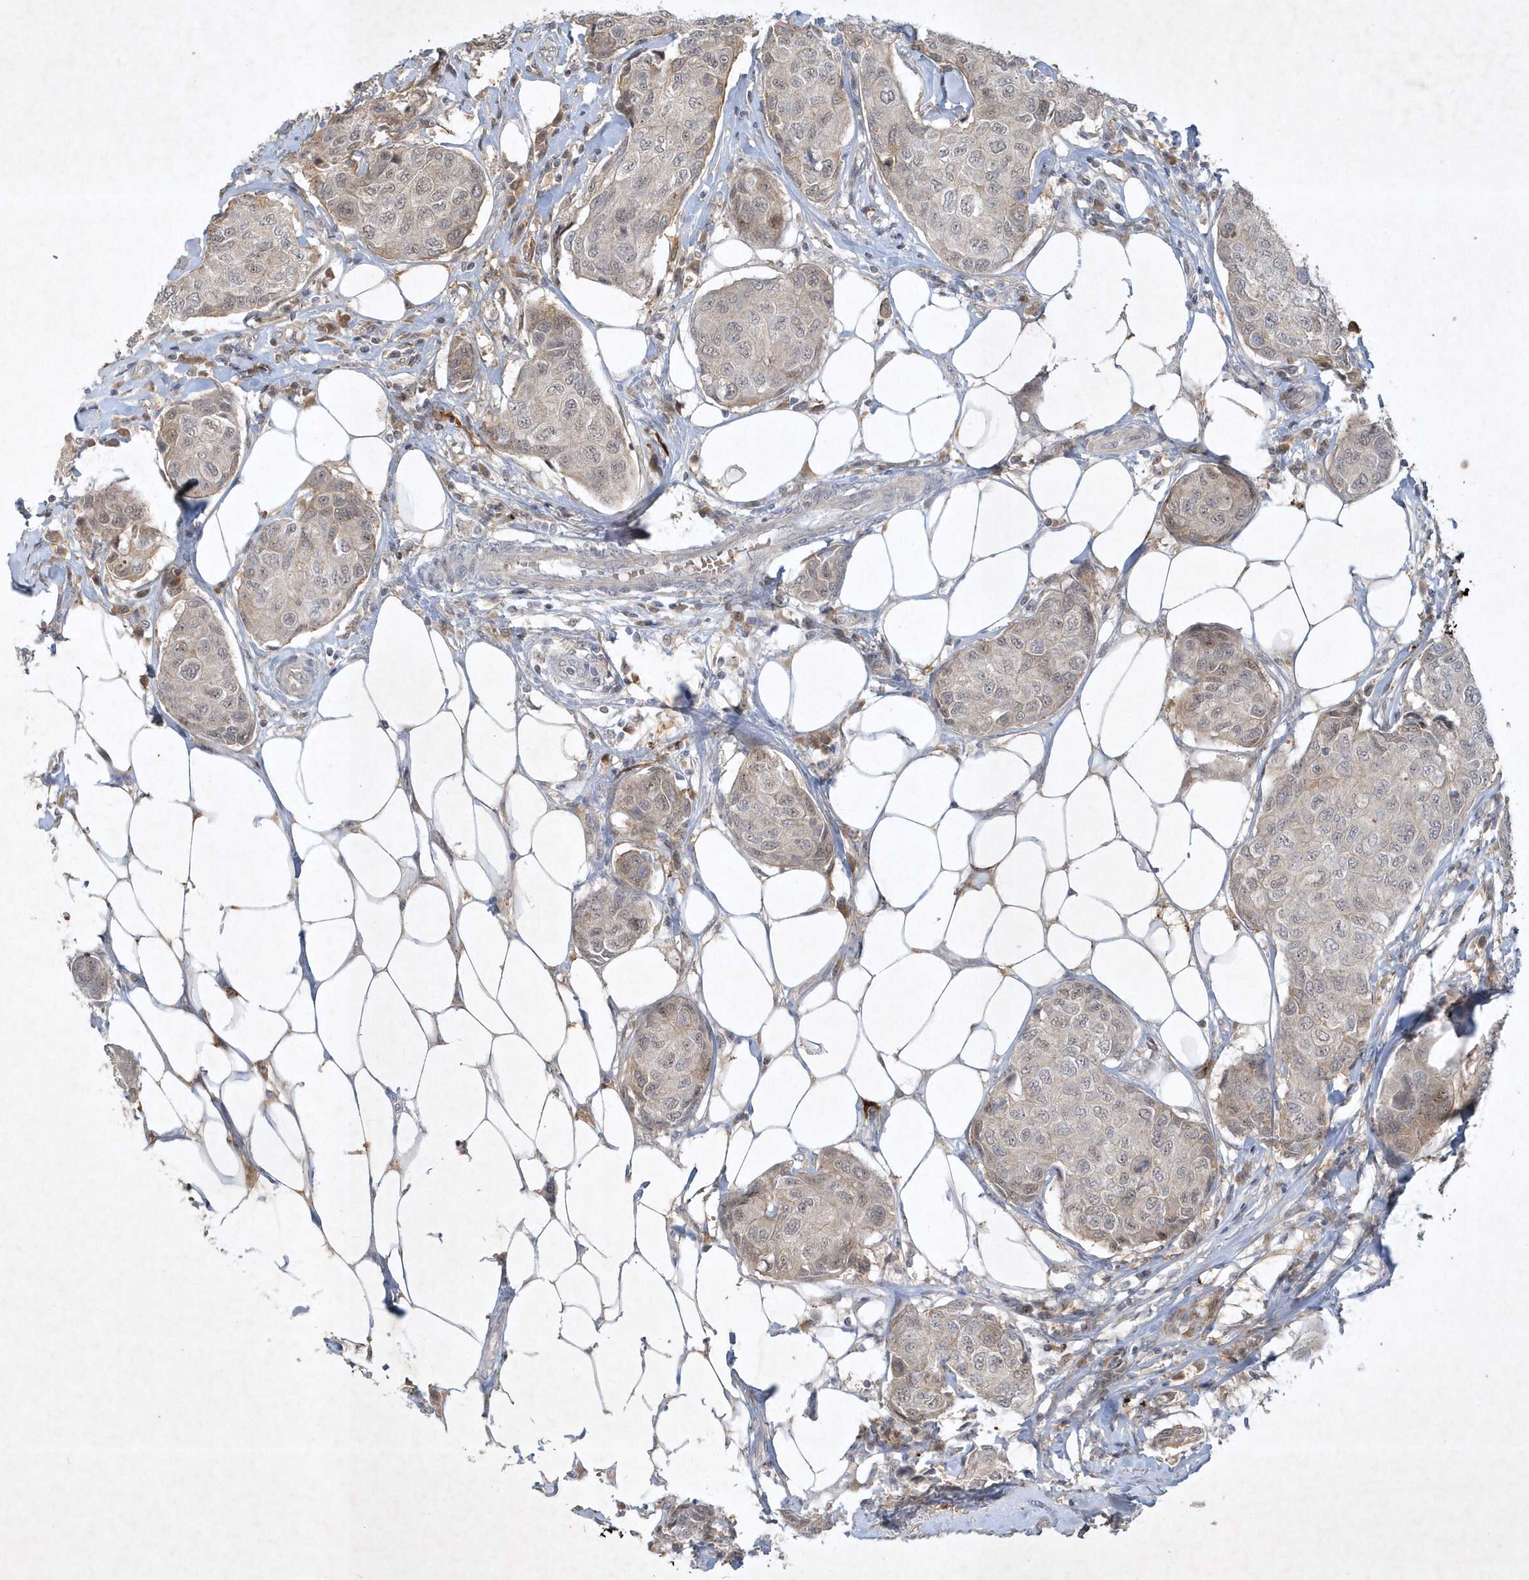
{"staining": {"intensity": "moderate", "quantity": "<25%", "location": "cytoplasmic/membranous"}, "tissue": "breast cancer", "cell_type": "Tumor cells", "image_type": "cancer", "snomed": [{"axis": "morphology", "description": "Duct carcinoma"}, {"axis": "topography", "description": "Breast"}], "caption": "Brown immunohistochemical staining in breast cancer displays moderate cytoplasmic/membranous staining in approximately <25% of tumor cells. (Brightfield microscopy of DAB IHC at high magnification).", "gene": "THG1L", "patient": {"sex": "female", "age": 80}}